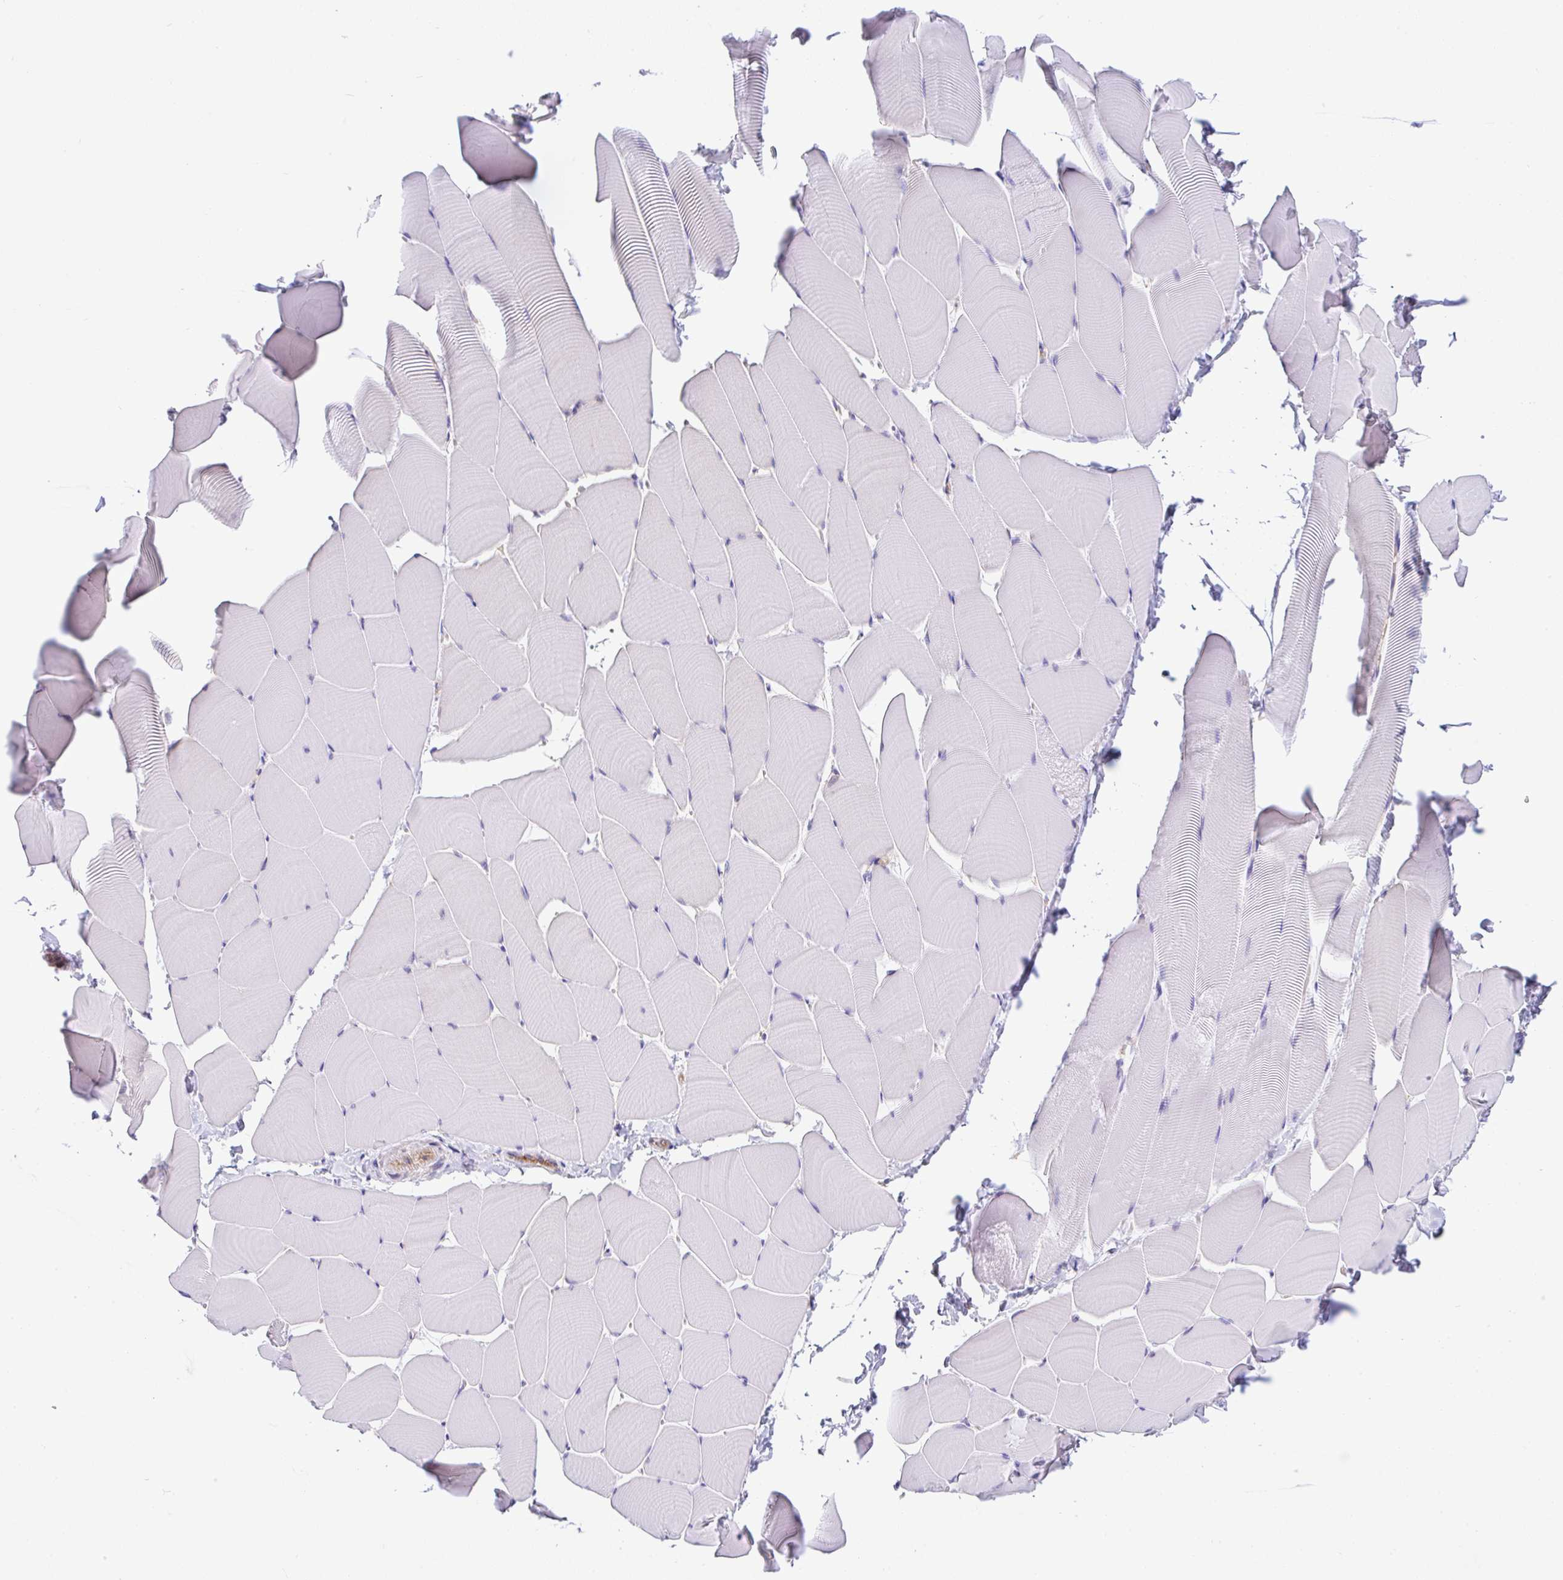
{"staining": {"intensity": "negative", "quantity": "none", "location": "none"}, "tissue": "skeletal muscle", "cell_type": "Myocytes", "image_type": "normal", "snomed": [{"axis": "morphology", "description": "Normal tissue, NOS"}, {"axis": "topography", "description": "Skeletal muscle"}], "caption": "Protein analysis of unremarkable skeletal muscle exhibits no significant staining in myocytes. Nuclei are stained in blue.", "gene": "GFPT2", "patient": {"sex": "male", "age": 25}}